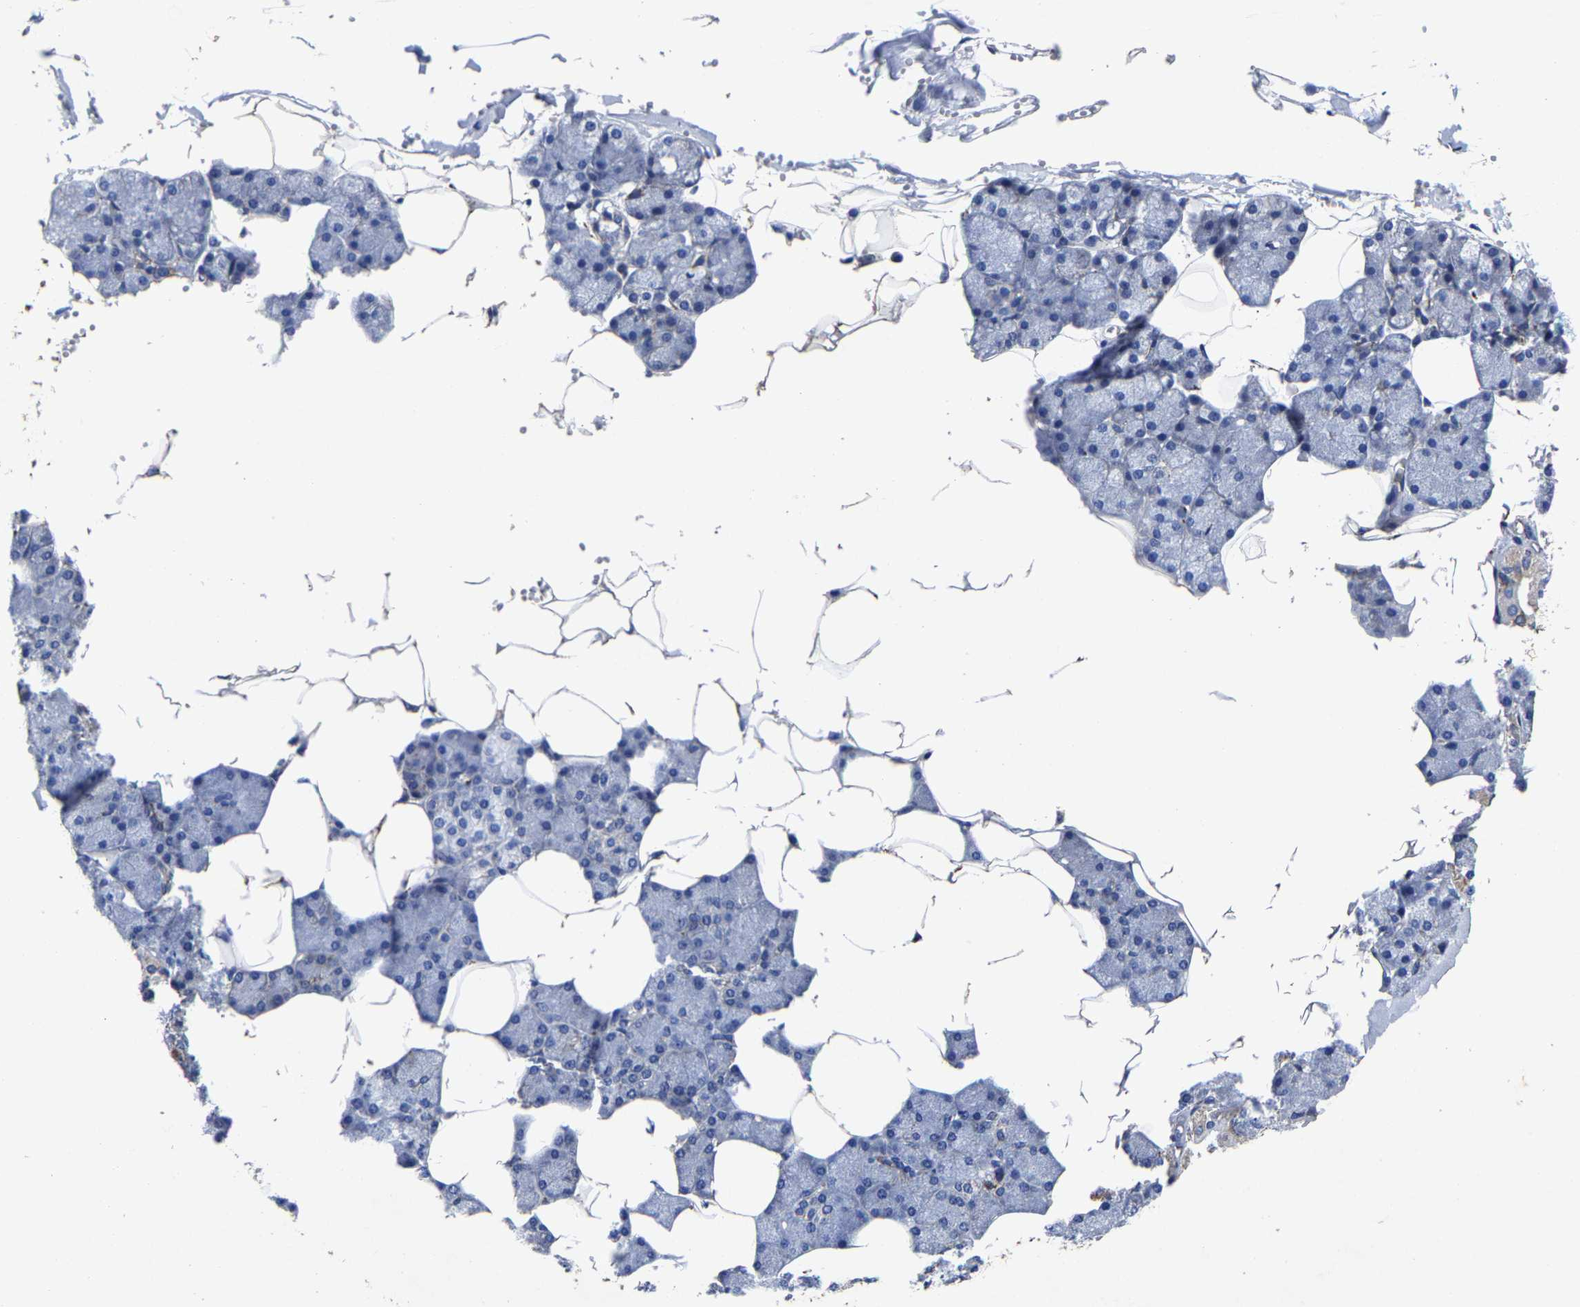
{"staining": {"intensity": "negative", "quantity": "none", "location": "none"}, "tissue": "salivary gland", "cell_type": "Glandular cells", "image_type": "normal", "snomed": [{"axis": "morphology", "description": "Normal tissue, NOS"}, {"axis": "topography", "description": "Salivary gland"}], "caption": "IHC of normal salivary gland reveals no staining in glandular cells. (DAB immunohistochemistry (IHC) visualized using brightfield microscopy, high magnification).", "gene": "AASS", "patient": {"sex": "male", "age": 62}}